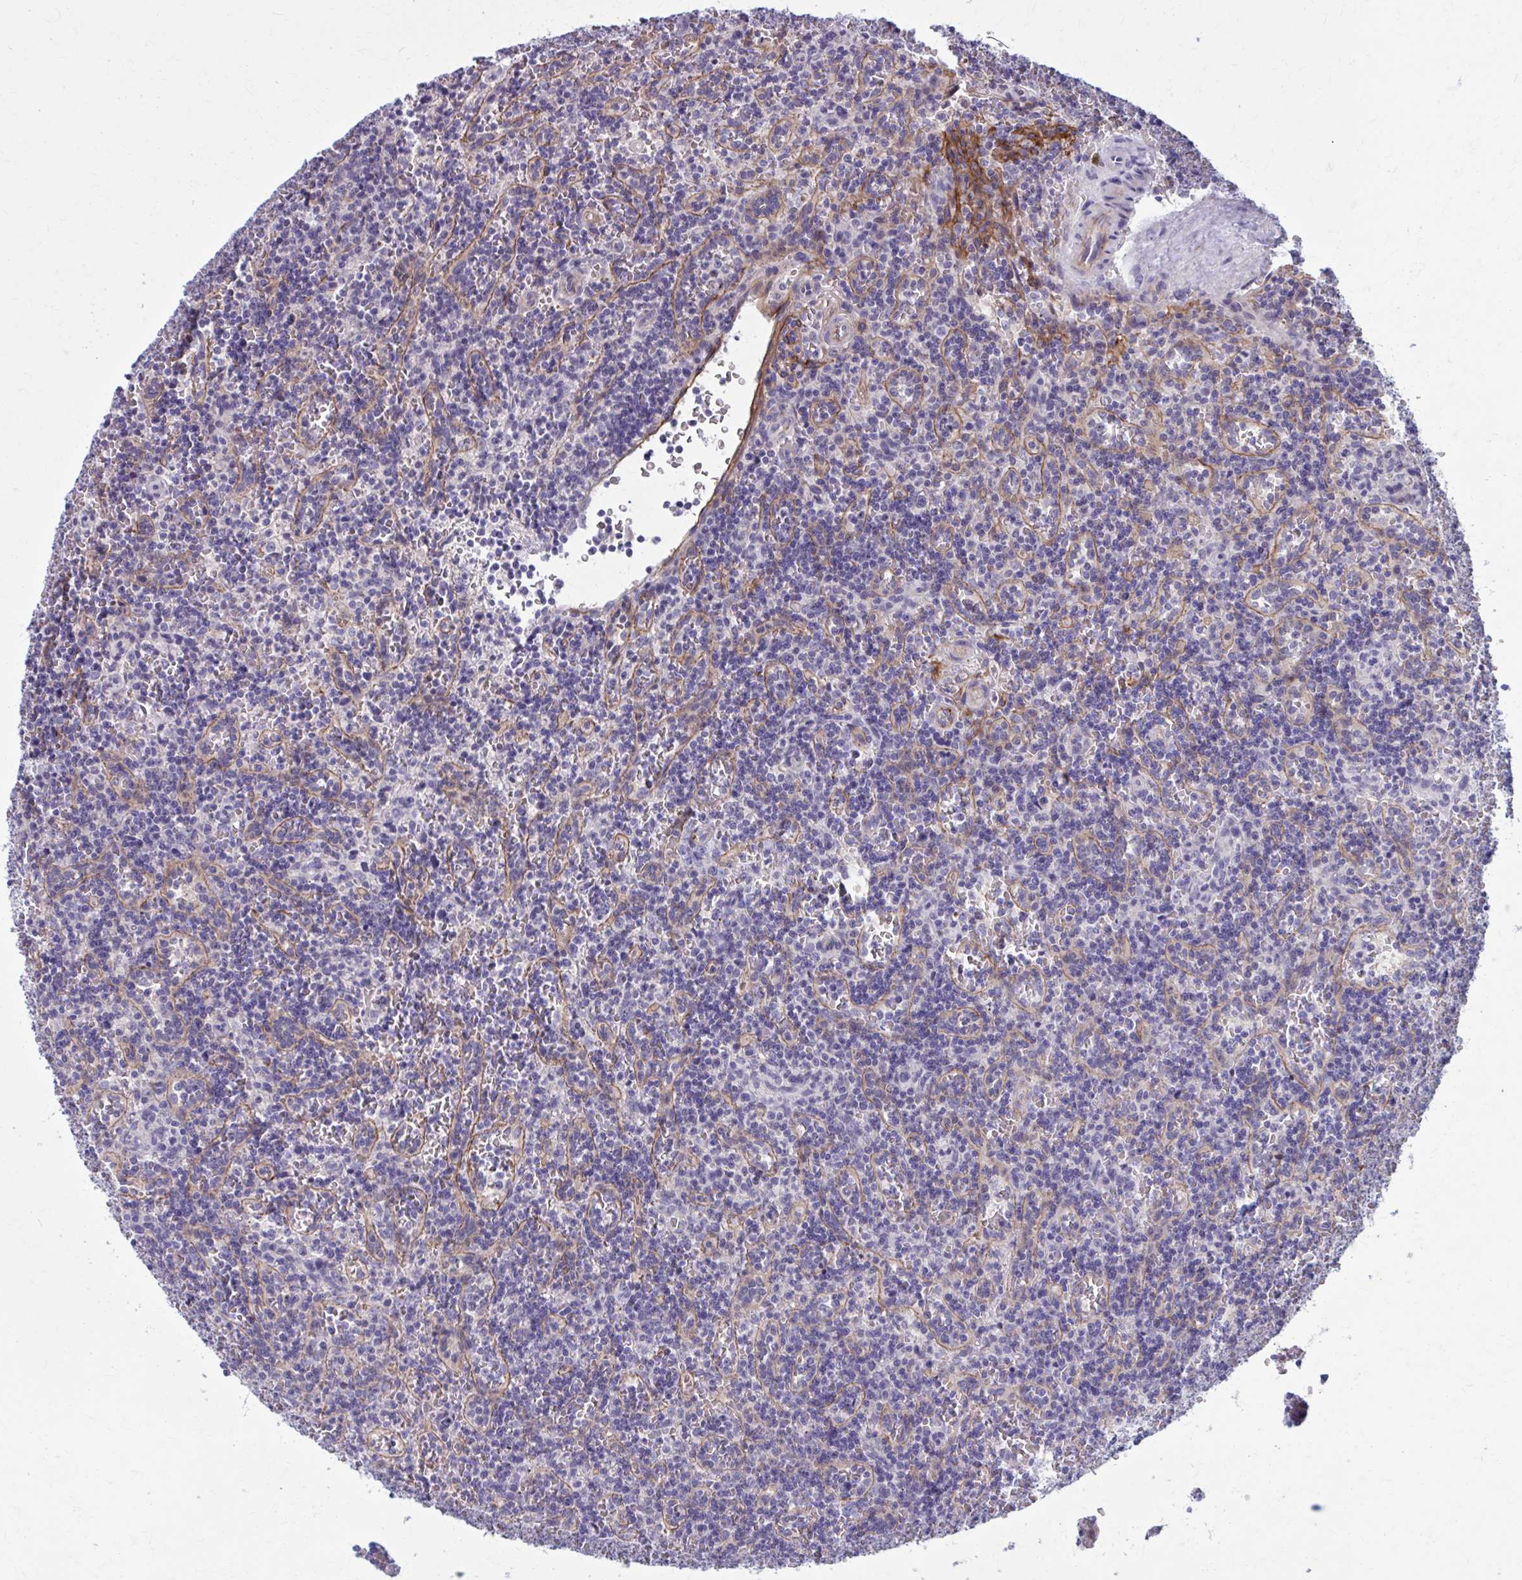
{"staining": {"intensity": "negative", "quantity": "none", "location": "none"}, "tissue": "lymphoma", "cell_type": "Tumor cells", "image_type": "cancer", "snomed": [{"axis": "morphology", "description": "Malignant lymphoma, non-Hodgkin's type, Low grade"}, {"axis": "topography", "description": "Spleen"}], "caption": "A micrograph of low-grade malignant lymphoma, non-Hodgkin's type stained for a protein reveals no brown staining in tumor cells.", "gene": "ZDHHC7", "patient": {"sex": "male", "age": 73}}